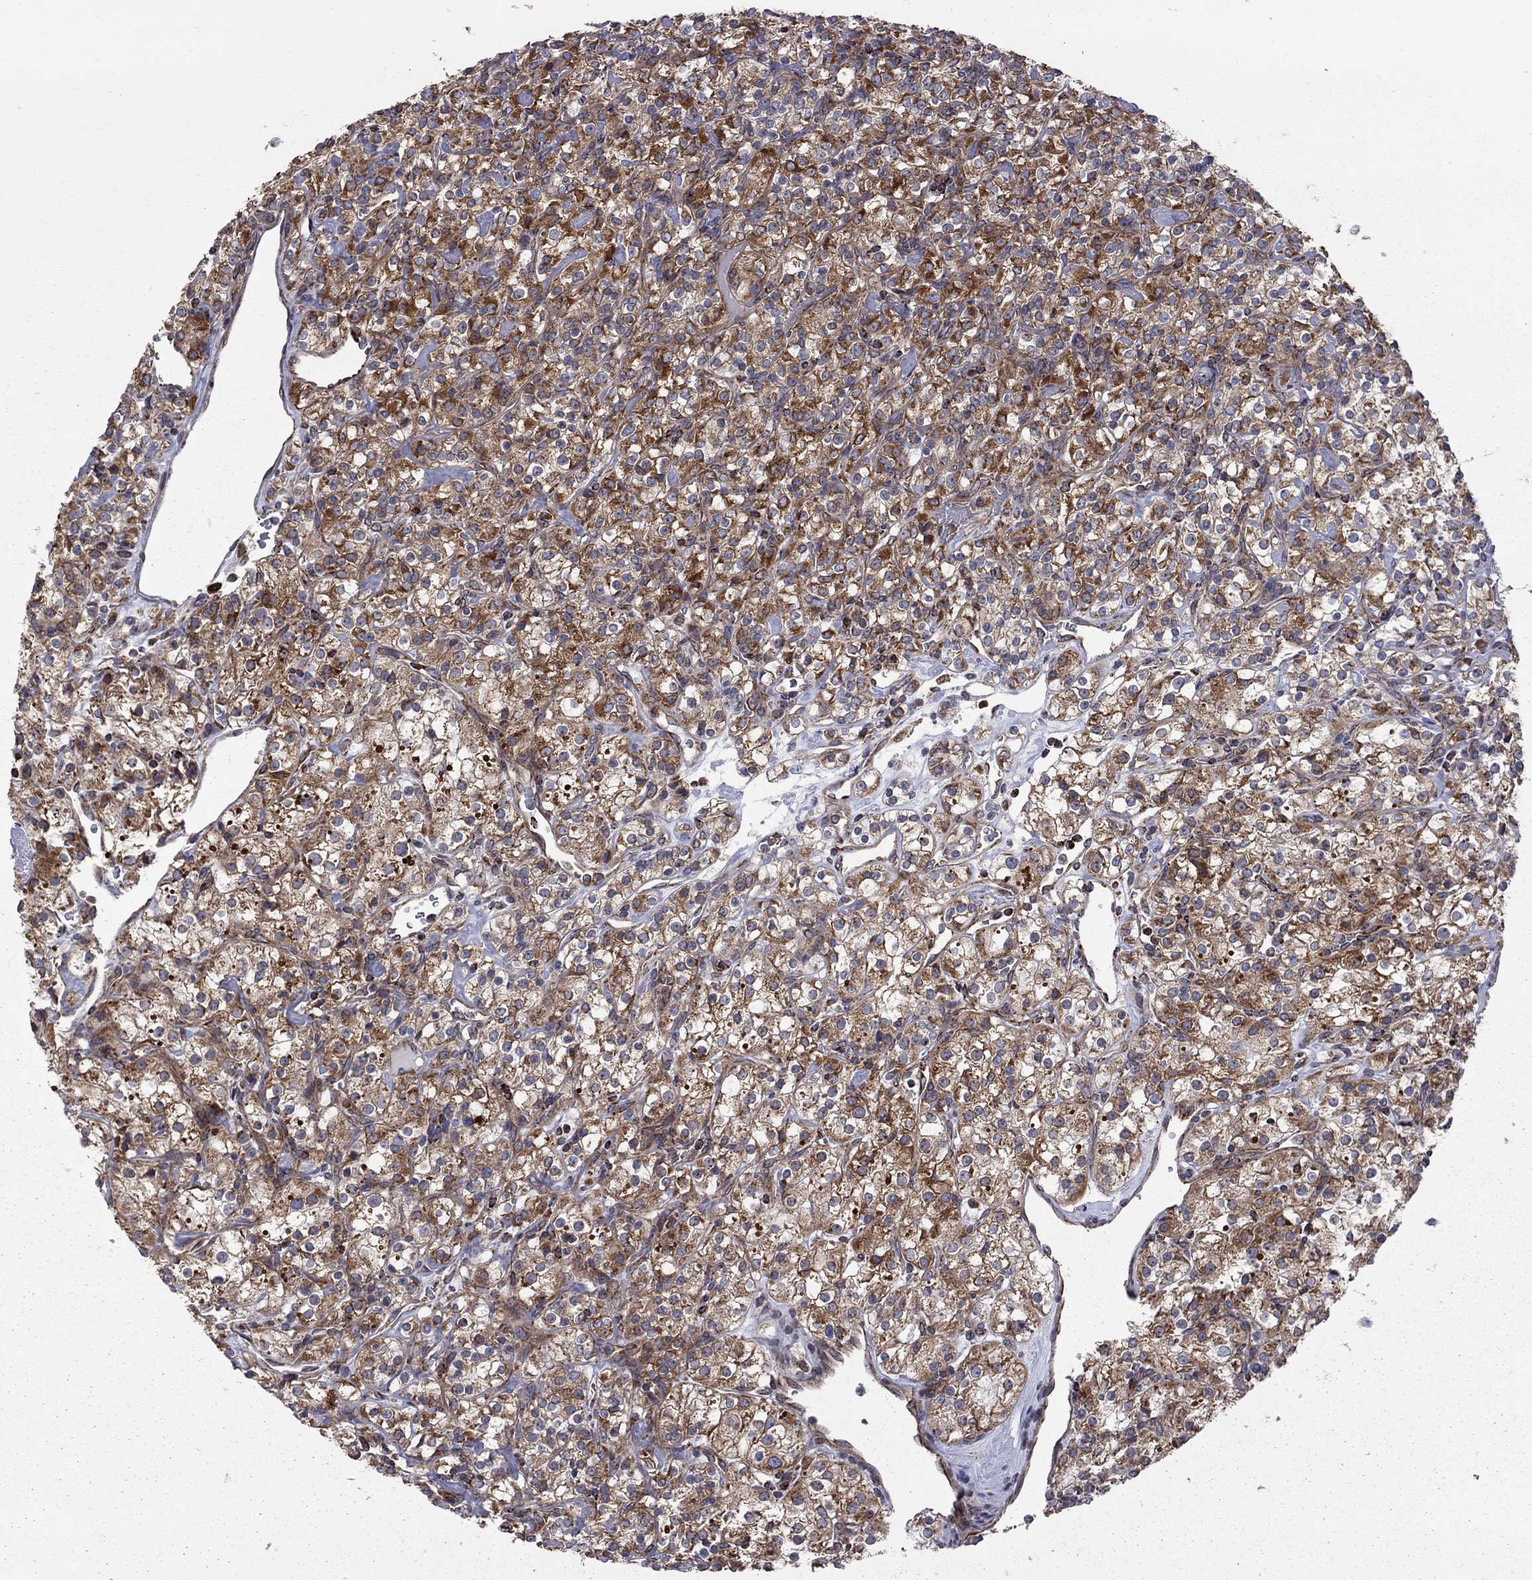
{"staining": {"intensity": "strong", "quantity": ">75%", "location": "cytoplasmic/membranous"}, "tissue": "renal cancer", "cell_type": "Tumor cells", "image_type": "cancer", "snomed": [{"axis": "morphology", "description": "Adenocarcinoma, NOS"}, {"axis": "topography", "description": "Kidney"}], "caption": "Protein analysis of adenocarcinoma (renal) tissue displays strong cytoplasmic/membranous positivity in approximately >75% of tumor cells.", "gene": "CLPTM1", "patient": {"sex": "male", "age": 77}}